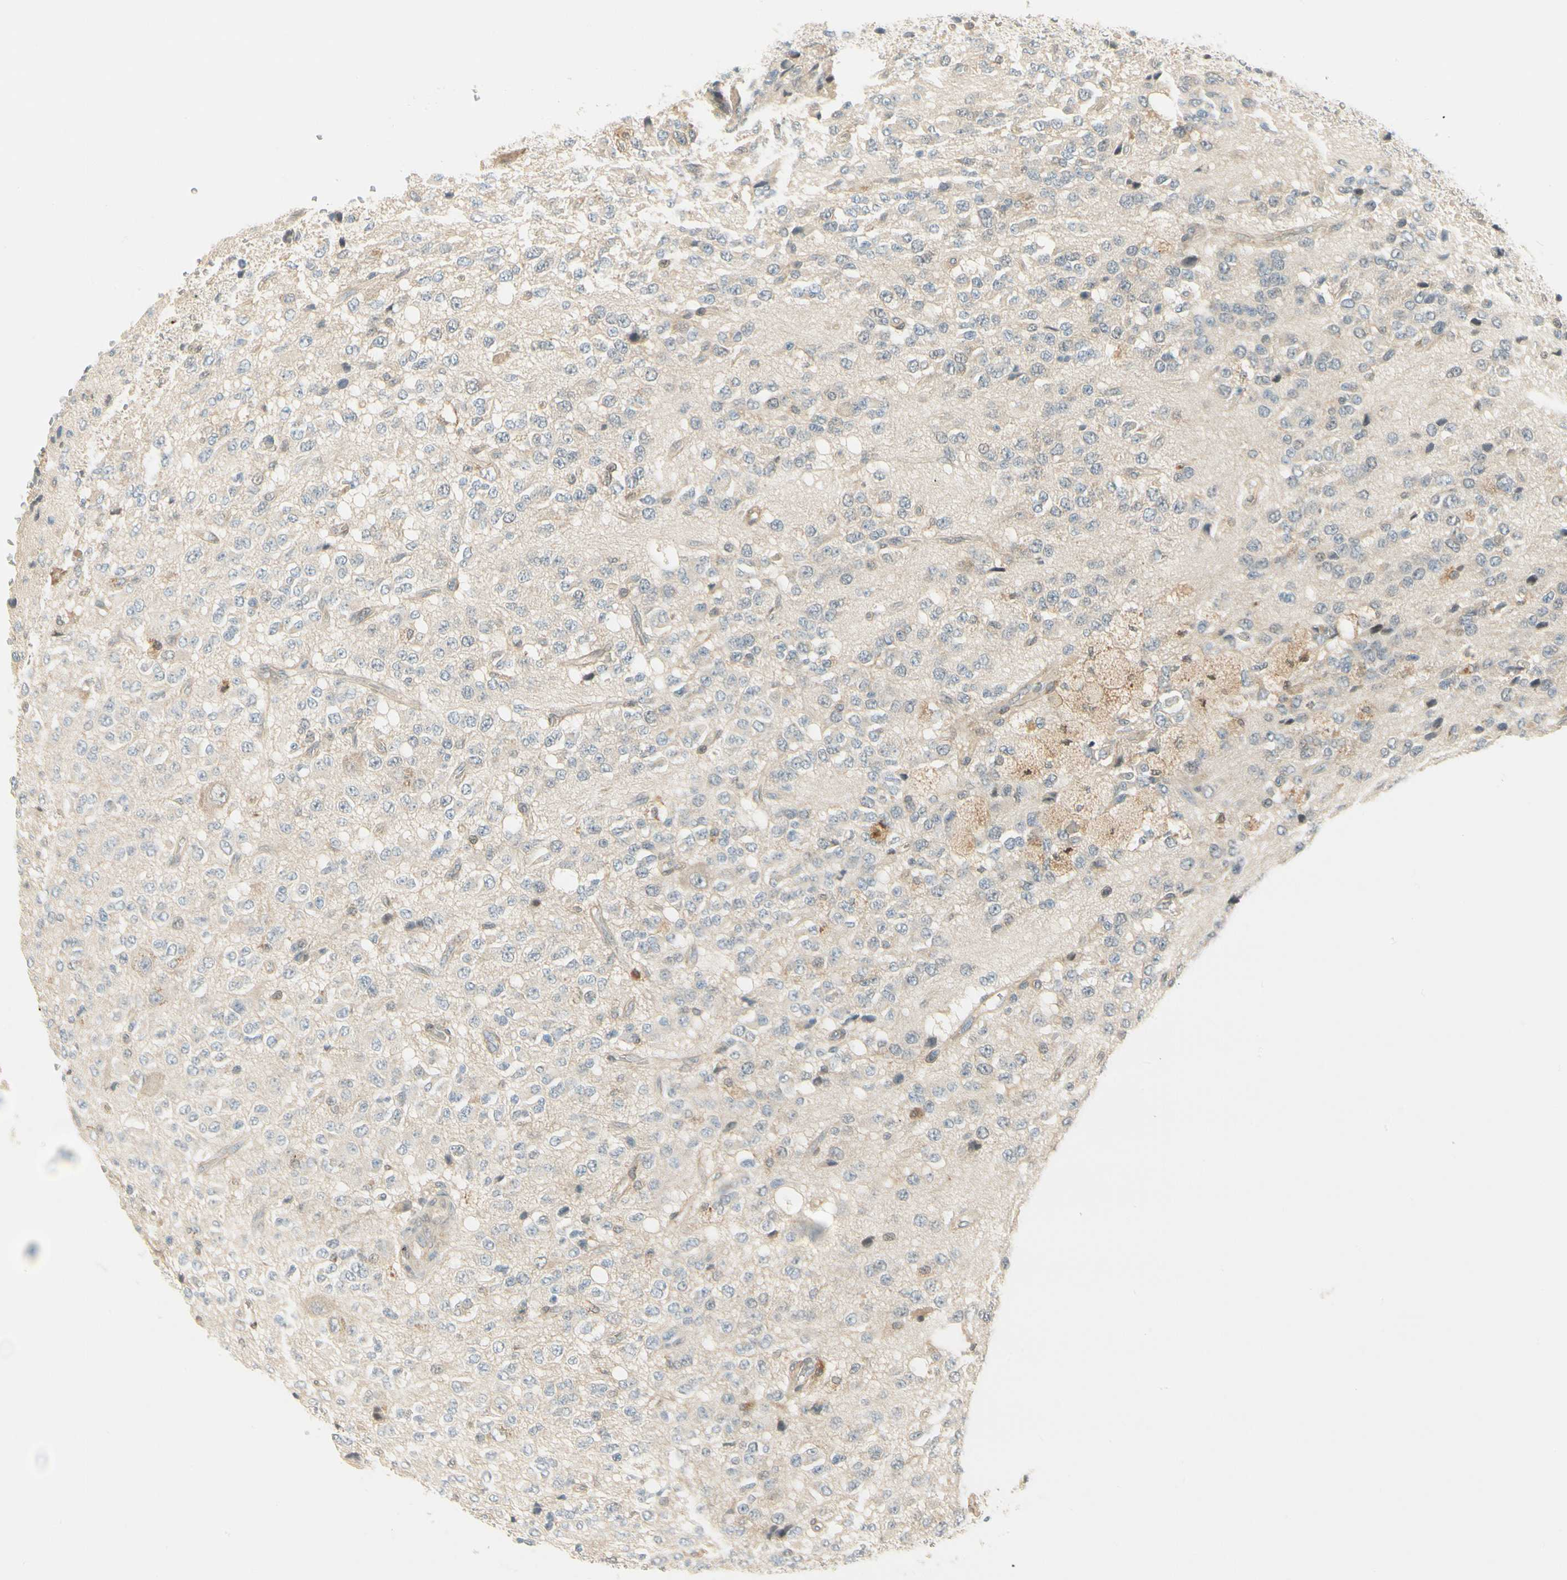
{"staining": {"intensity": "negative", "quantity": "none", "location": "none"}, "tissue": "glioma", "cell_type": "Tumor cells", "image_type": "cancer", "snomed": [{"axis": "morphology", "description": "Glioma, malignant, High grade"}, {"axis": "topography", "description": "pancreas cauda"}], "caption": "An immunohistochemistry (IHC) photomicrograph of malignant glioma (high-grade) is shown. There is no staining in tumor cells of malignant glioma (high-grade).", "gene": "EPHB3", "patient": {"sex": "male", "age": 60}}